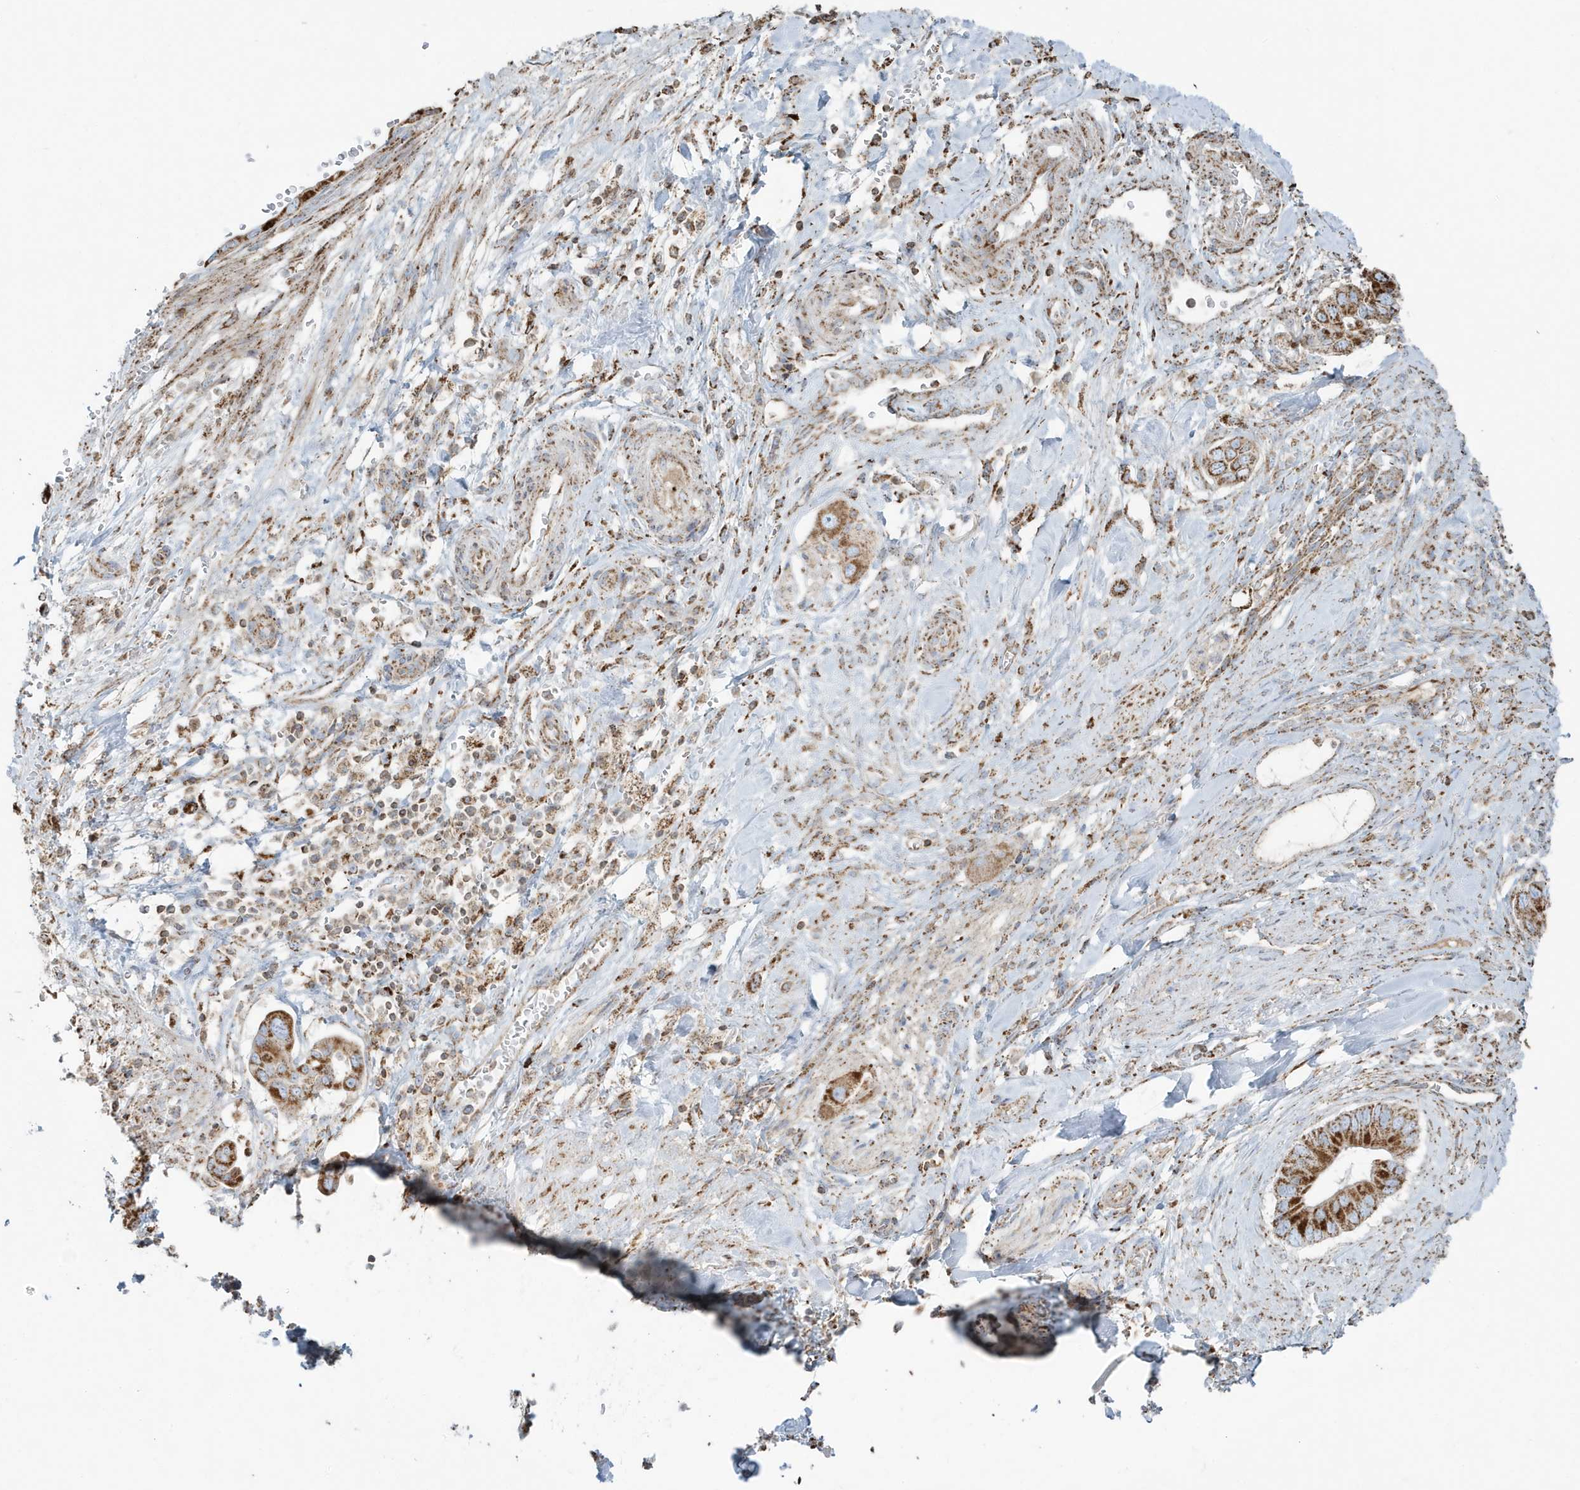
{"staining": {"intensity": "strong", "quantity": ">75%", "location": "cytoplasmic/membranous"}, "tissue": "pancreatic cancer", "cell_type": "Tumor cells", "image_type": "cancer", "snomed": [{"axis": "morphology", "description": "Adenocarcinoma, NOS"}, {"axis": "topography", "description": "Pancreas"}], "caption": "The micrograph reveals immunohistochemical staining of pancreatic cancer. There is strong cytoplasmic/membranous expression is appreciated in approximately >75% of tumor cells. The staining was performed using DAB (3,3'-diaminobenzidine) to visualize the protein expression in brown, while the nuclei were stained in blue with hematoxylin (Magnification: 20x).", "gene": "RAB11FIP3", "patient": {"sex": "male", "age": 68}}